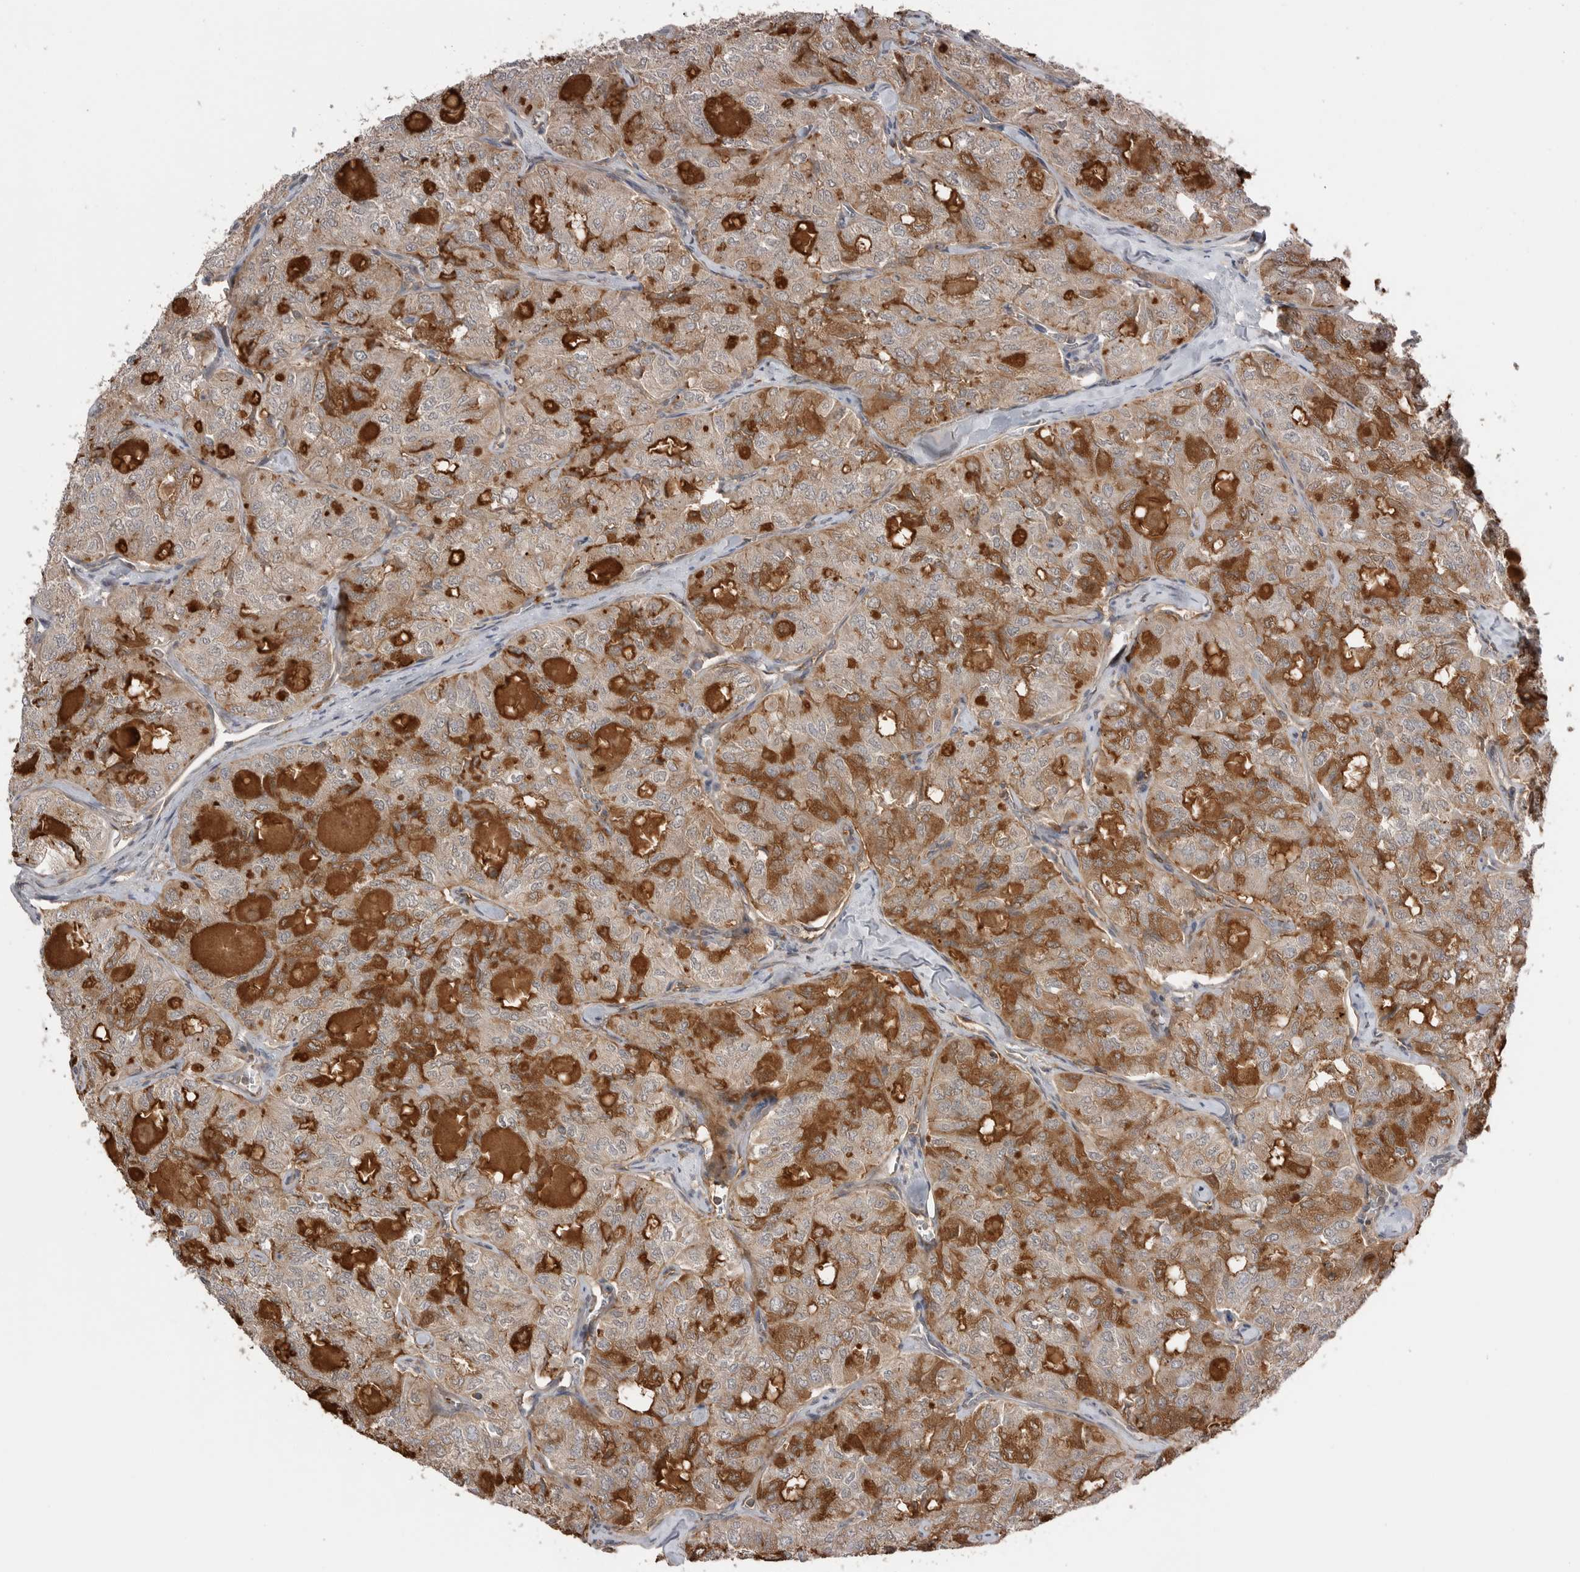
{"staining": {"intensity": "moderate", "quantity": "25%-75%", "location": "cytoplasmic/membranous"}, "tissue": "thyroid cancer", "cell_type": "Tumor cells", "image_type": "cancer", "snomed": [{"axis": "morphology", "description": "Follicular adenoma carcinoma, NOS"}, {"axis": "topography", "description": "Thyroid gland"}], "caption": "Immunohistochemical staining of thyroid follicular adenoma carcinoma exhibits moderate cytoplasmic/membranous protein positivity in approximately 25%-75% of tumor cells. (IHC, brightfield microscopy, high magnification).", "gene": "PEAK1", "patient": {"sex": "male", "age": 75}}